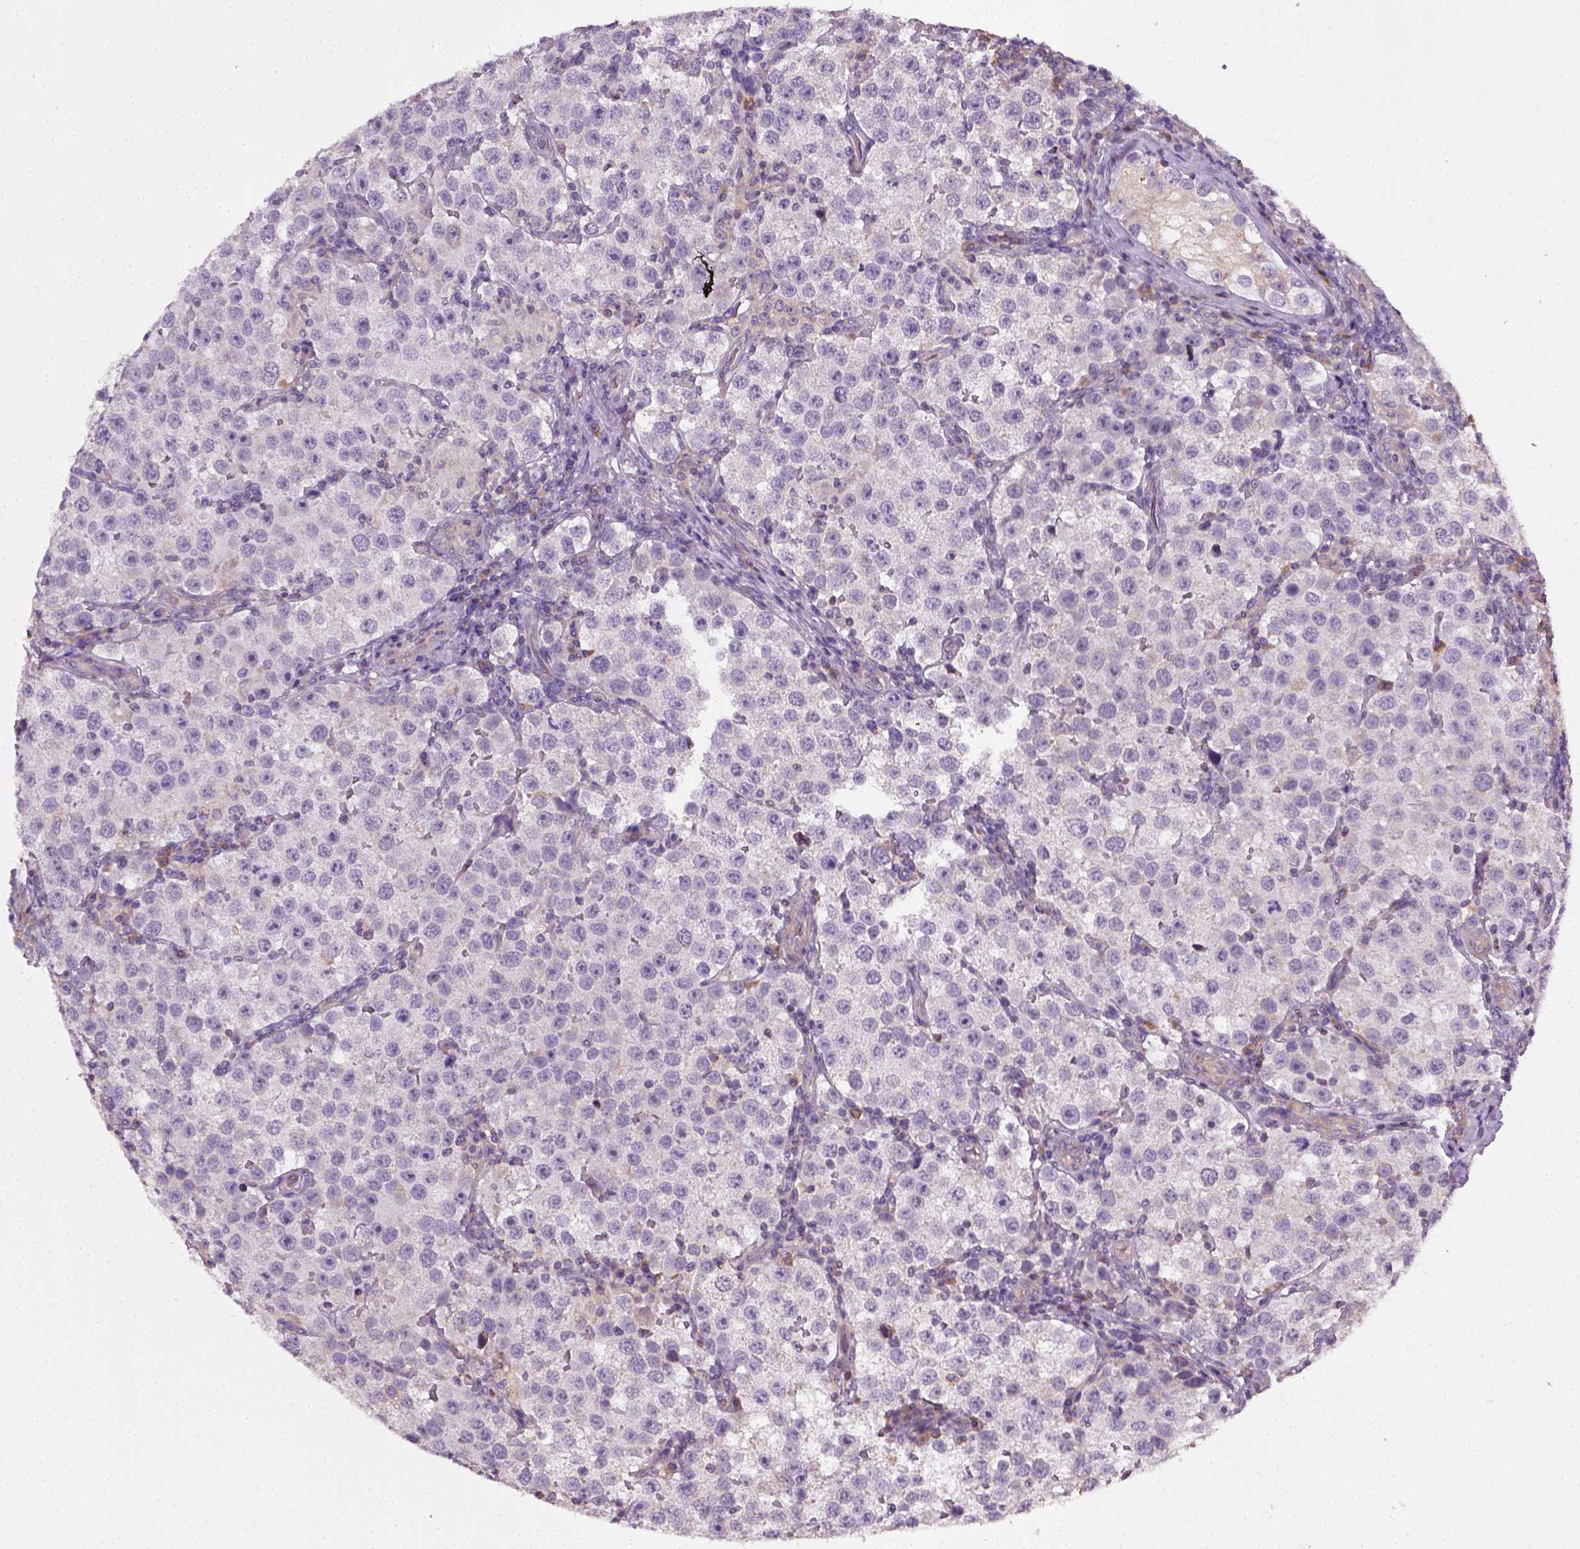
{"staining": {"intensity": "negative", "quantity": "none", "location": "none"}, "tissue": "testis cancer", "cell_type": "Tumor cells", "image_type": "cancer", "snomed": [{"axis": "morphology", "description": "Seminoma, NOS"}, {"axis": "topography", "description": "Testis"}], "caption": "This is an IHC photomicrograph of human seminoma (testis). There is no positivity in tumor cells.", "gene": "TPRG1", "patient": {"sex": "male", "age": 37}}